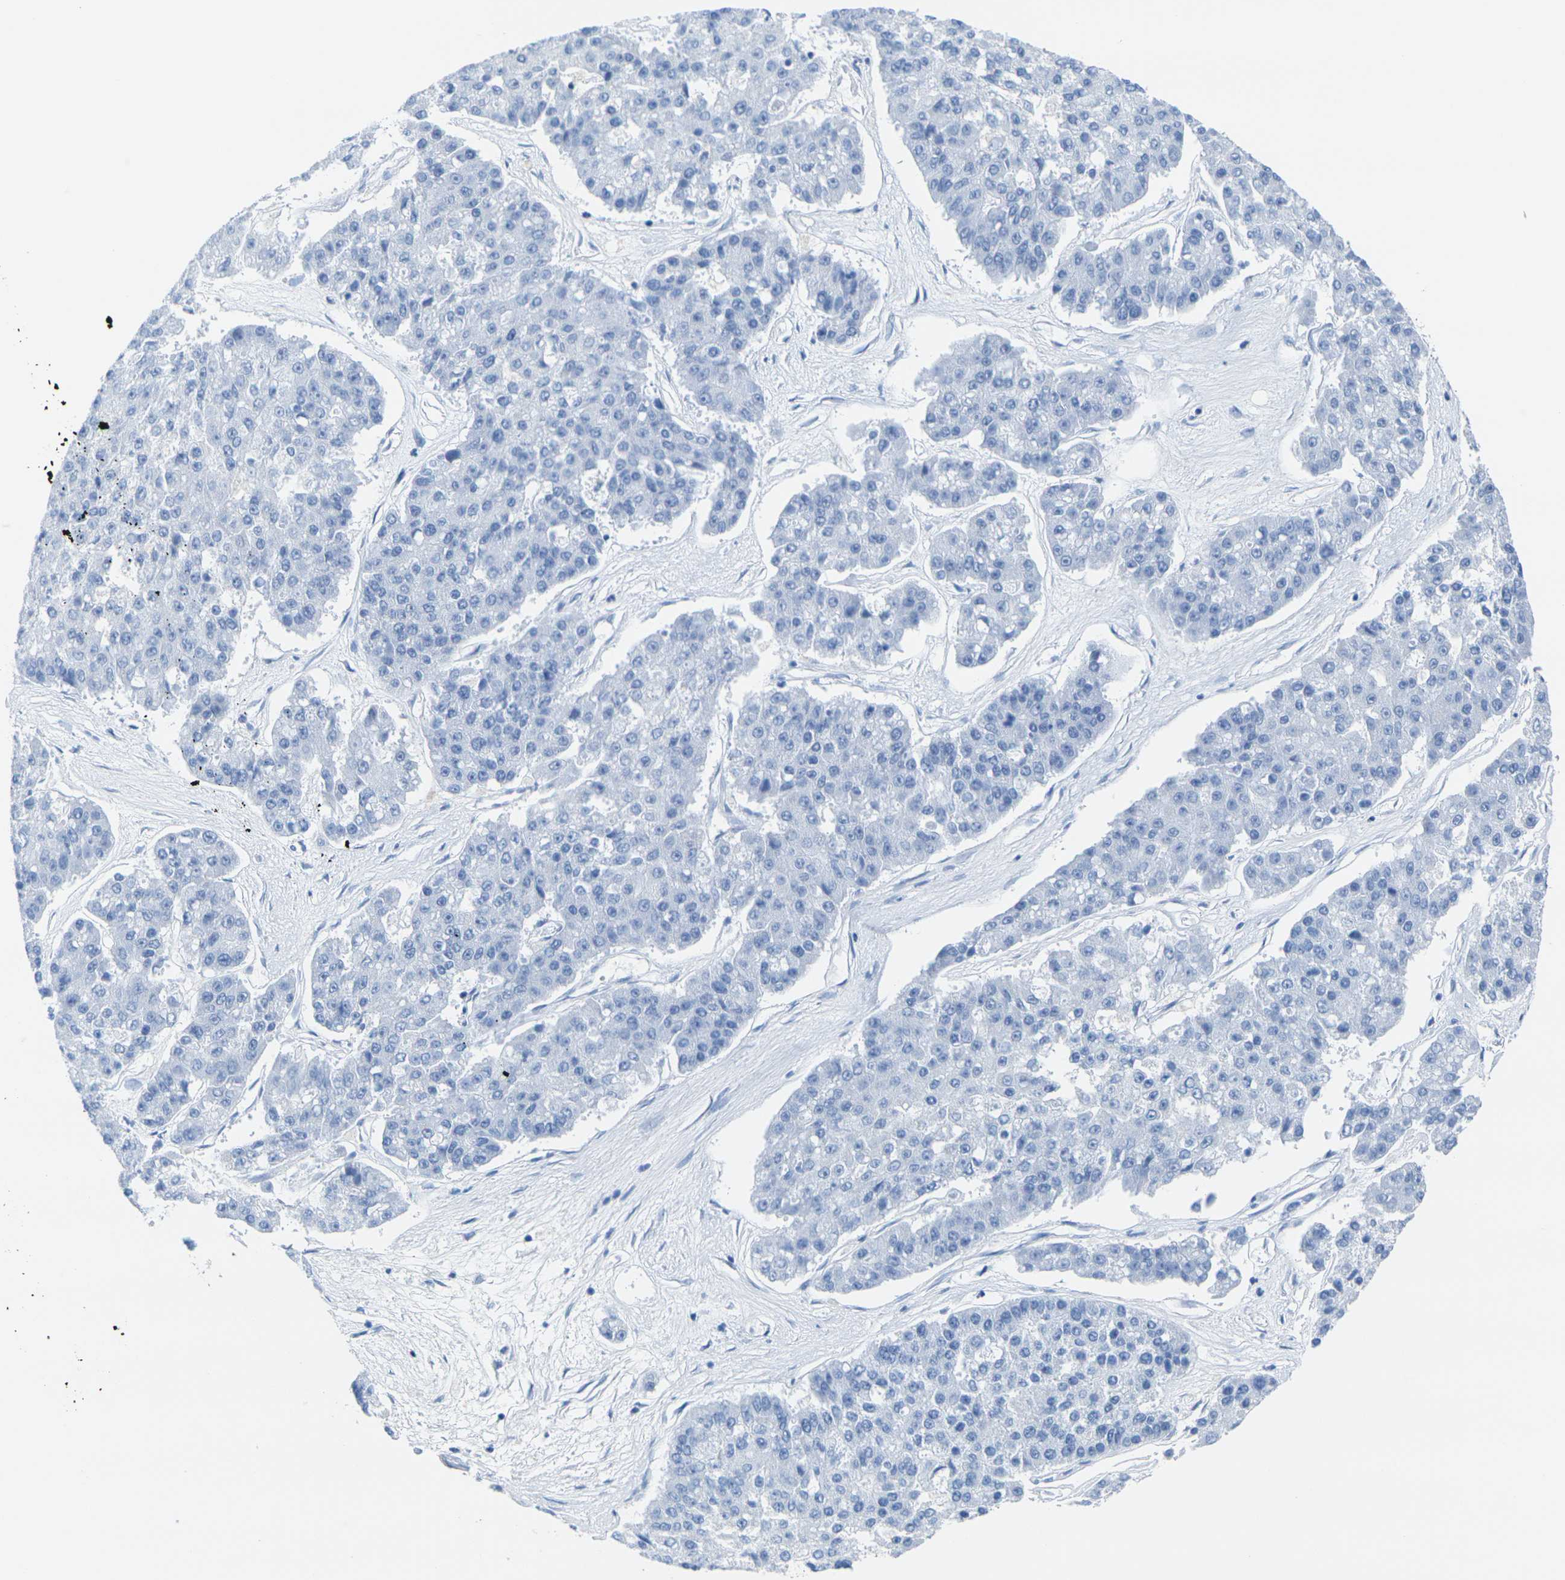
{"staining": {"intensity": "negative", "quantity": "none", "location": "none"}, "tissue": "pancreatic cancer", "cell_type": "Tumor cells", "image_type": "cancer", "snomed": [{"axis": "morphology", "description": "Adenocarcinoma, NOS"}, {"axis": "topography", "description": "Pancreas"}], "caption": "Immunohistochemistry image of neoplastic tissue: human adenocarcinoma (pancreatic) stained with DAB demonstrates no significant protein staining in tumor cells.", "gene": "CNN1", "patient": {"sex": "male", "age": 50}}